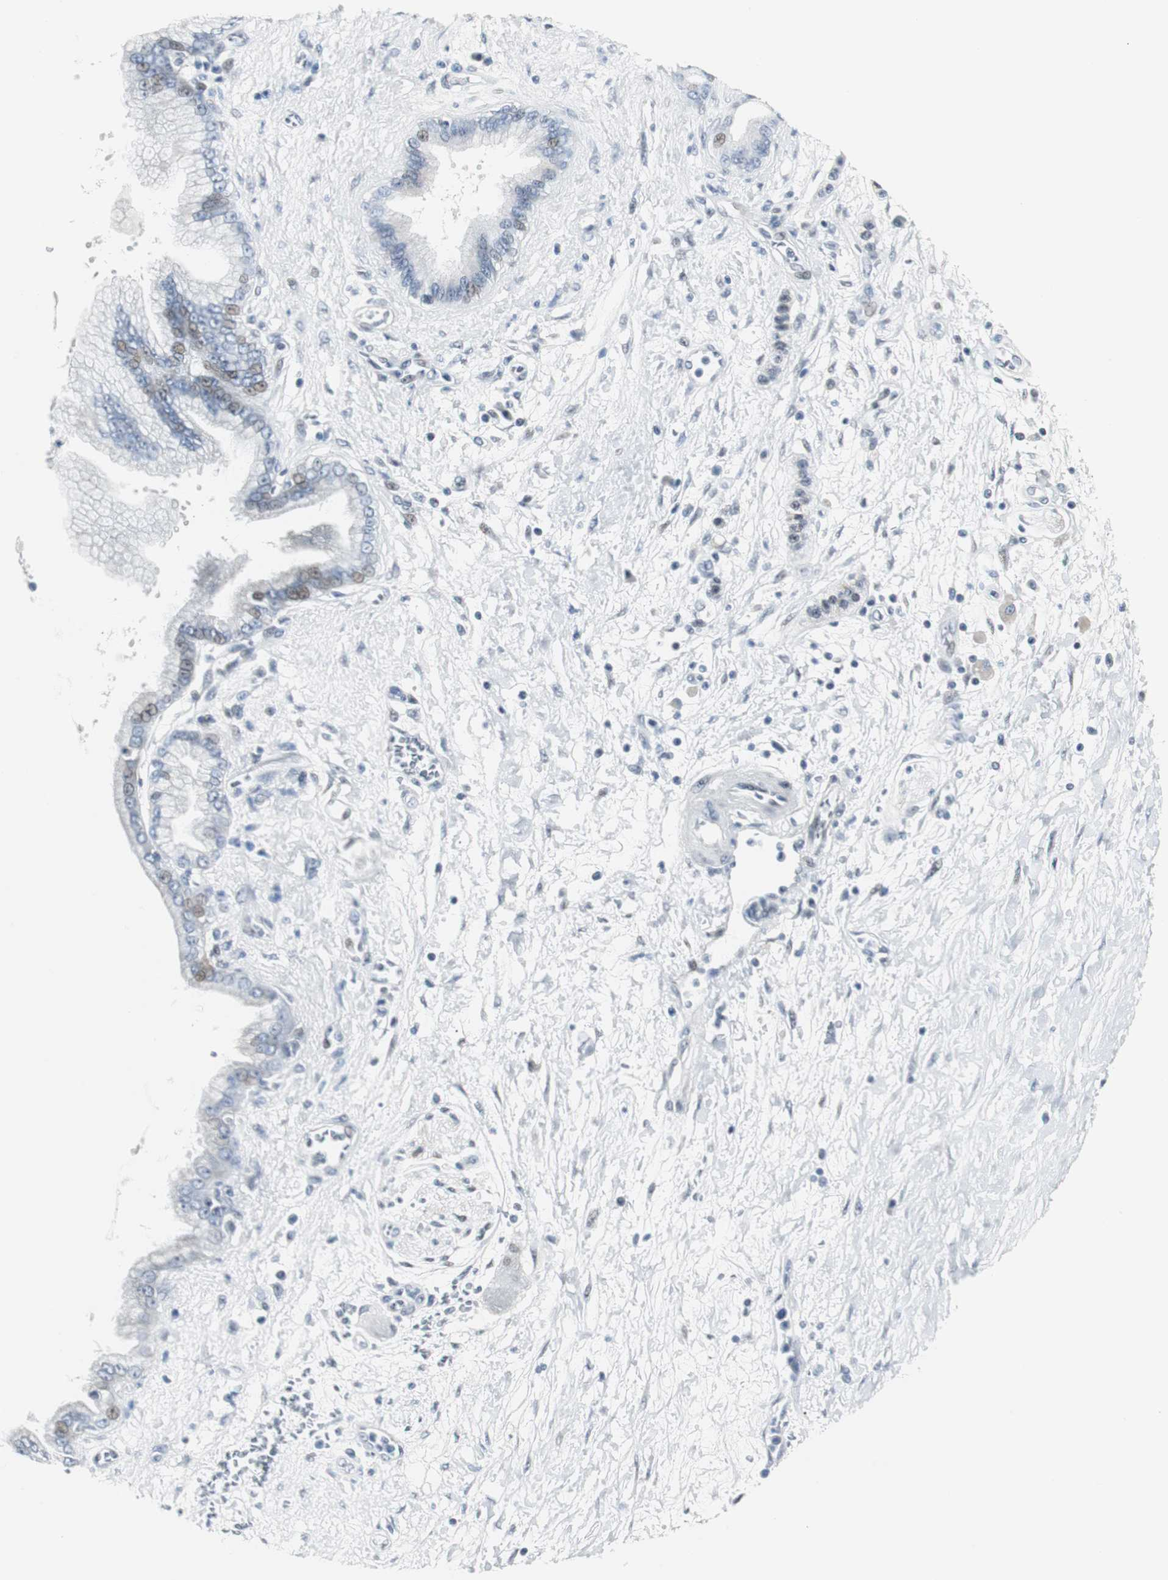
{"staining": {"intensity": "weak", "quantity": "<25%", "location": "nuclear"}, "tissue": "pancreatic cancer", "cell_type": "Tumor cells", "image_type": "cancer", "snomed": [{"axis": "morphology", "description": "Adenocarcinoma, NOS"}, {"axis": "topography", "description": "Pancreas"}], "caption": "A high-resolution image shows immunohistochemistry (IHC) staining of pancreatic cancer (adenocarcinoma), which demonstrates no significant staining in tumor cells.", "gene": "MTA1", "patient": {"sex": "male", "age": 59}}